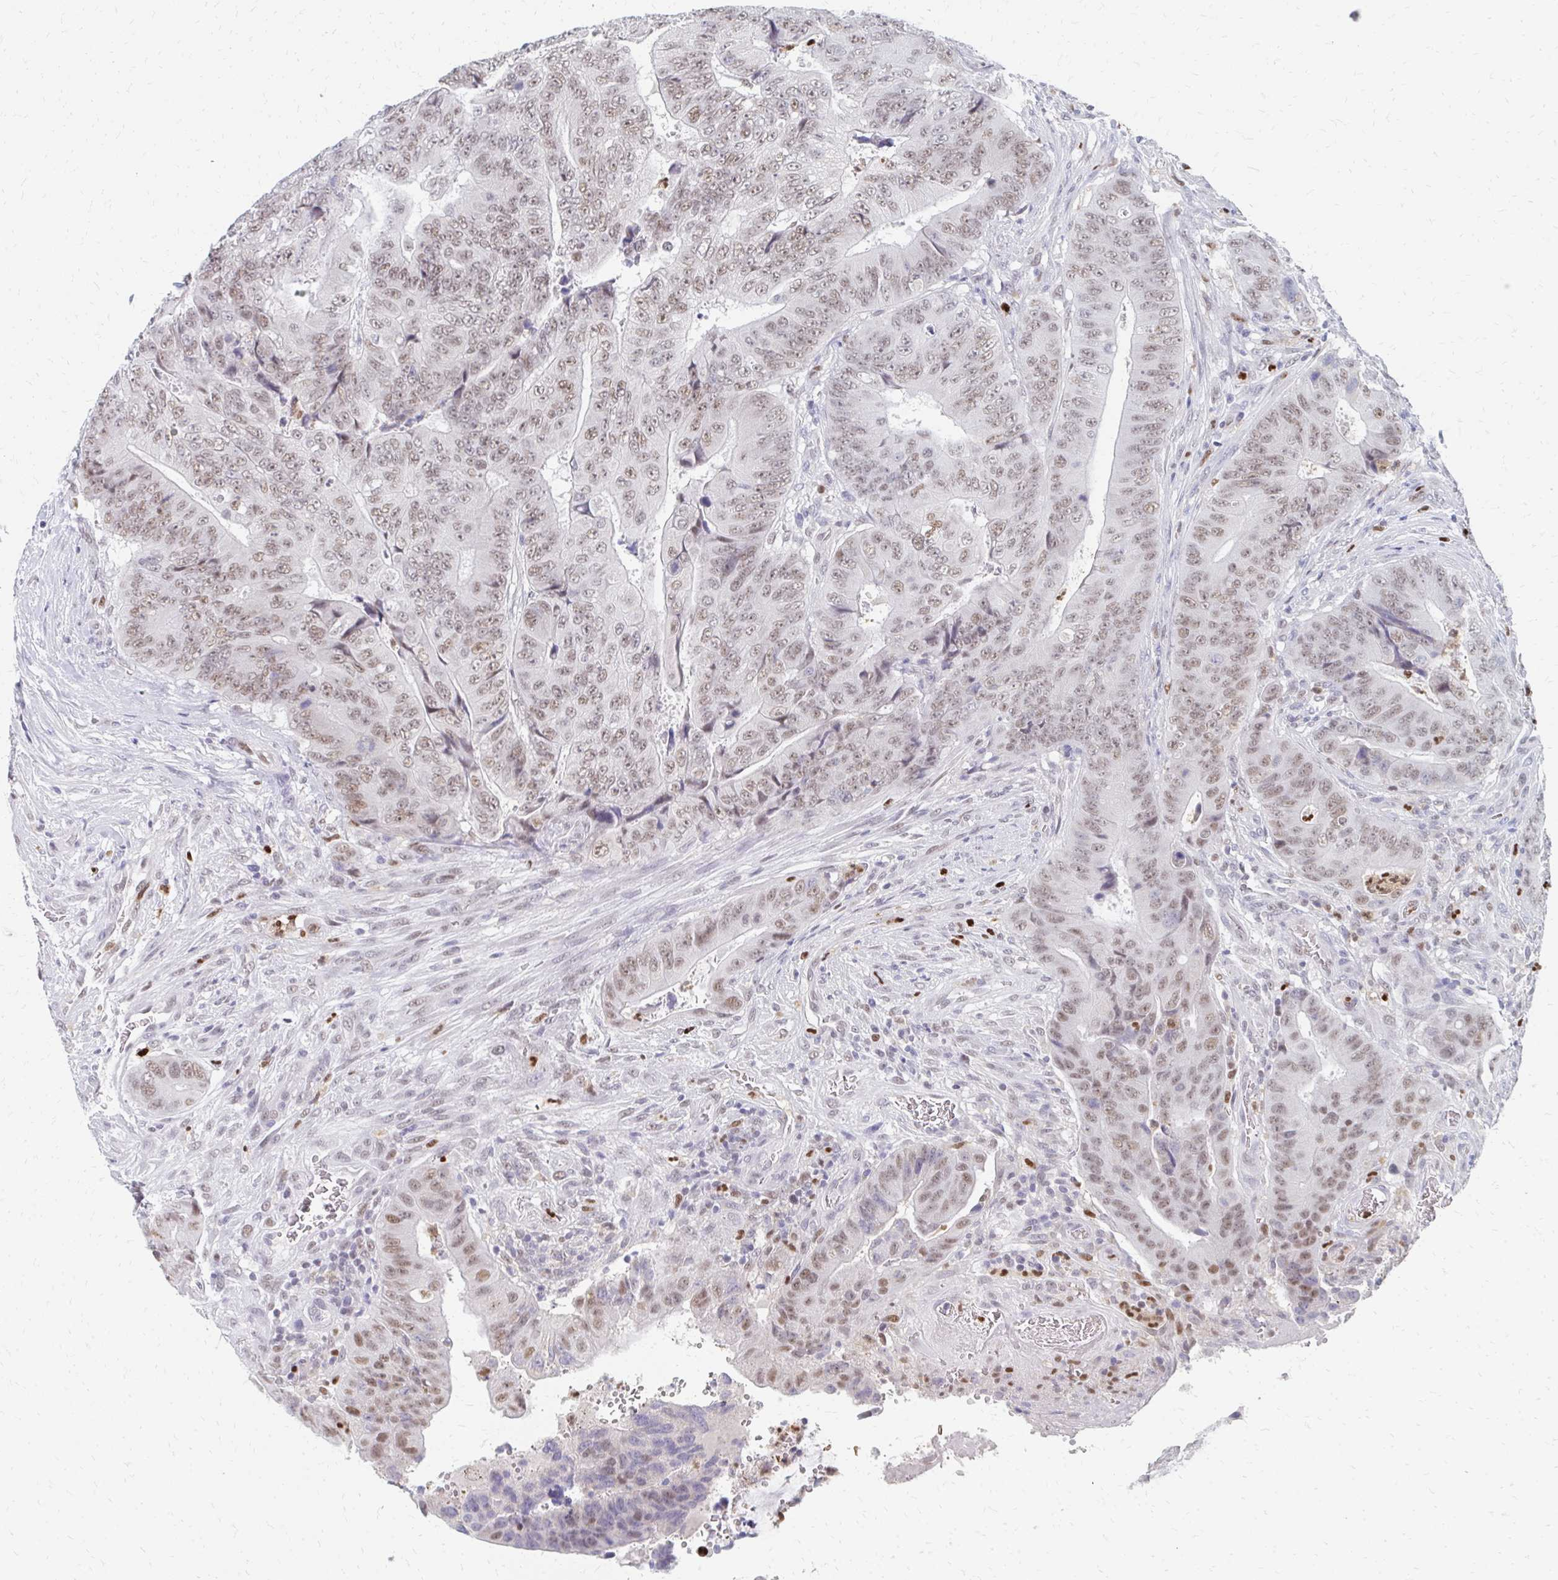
{"staining": {"intensity": "moderate", "quantity": ">75%", "location": "nuclear"}, "tissue": "colorectal cancer", "cell_type": "Tumor cells", "image_type": "cancer", "snomed": [{"axis": "morphology", "description": "Adenocarcinoma, NOS"}, {"axis": "topography", "description": "Colon"}], "caption": "Human colorectal cancer (adenocarcinoma) stained with a protein marker reveals moderate staining in tumor cells.", "gene": "PLK3", "patient": {"sex": "female", "age": 48}}